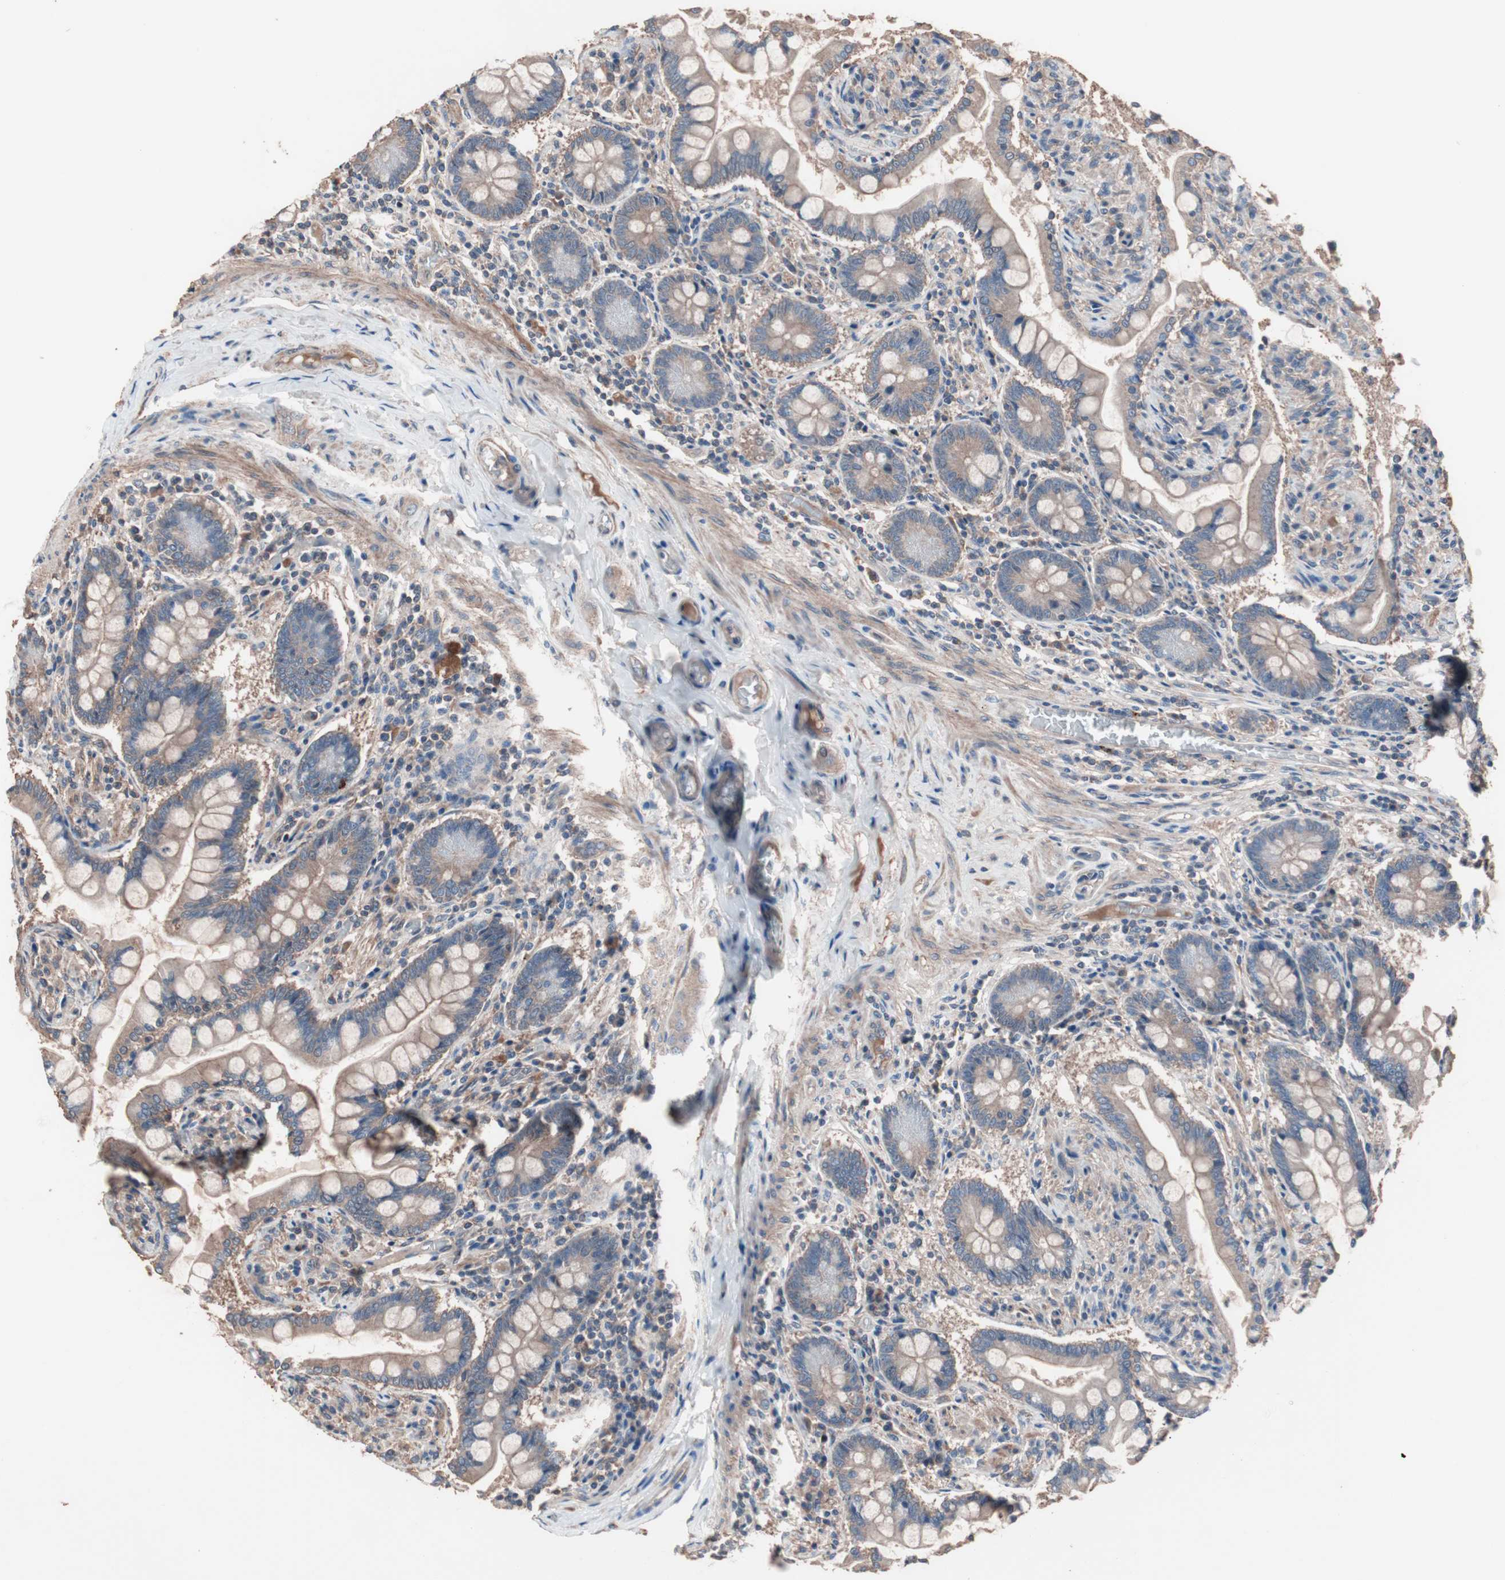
{"staining": {"intensity": "moderate", "quantity": ">75%", "location": "cytoplasmic/membranous"}, "tissue": "small intestine", "cell_type": "Glandular cells", "image_type": "normal", "snomed": [{"axis": "morphology", "description": "Normal tissue, NOS"}, {"axis": "topography", "description": "Small intestine"}], "caption": "Immunohistochemistry histopathology image of unremarkable small intestine stained for a protein (brown), which displays medium levels of moderate cytoplasmic/membranous staining in about >75% of glandular cells.", "gene": "ATG7", "patient": {"sex": "male", "age": 41}}